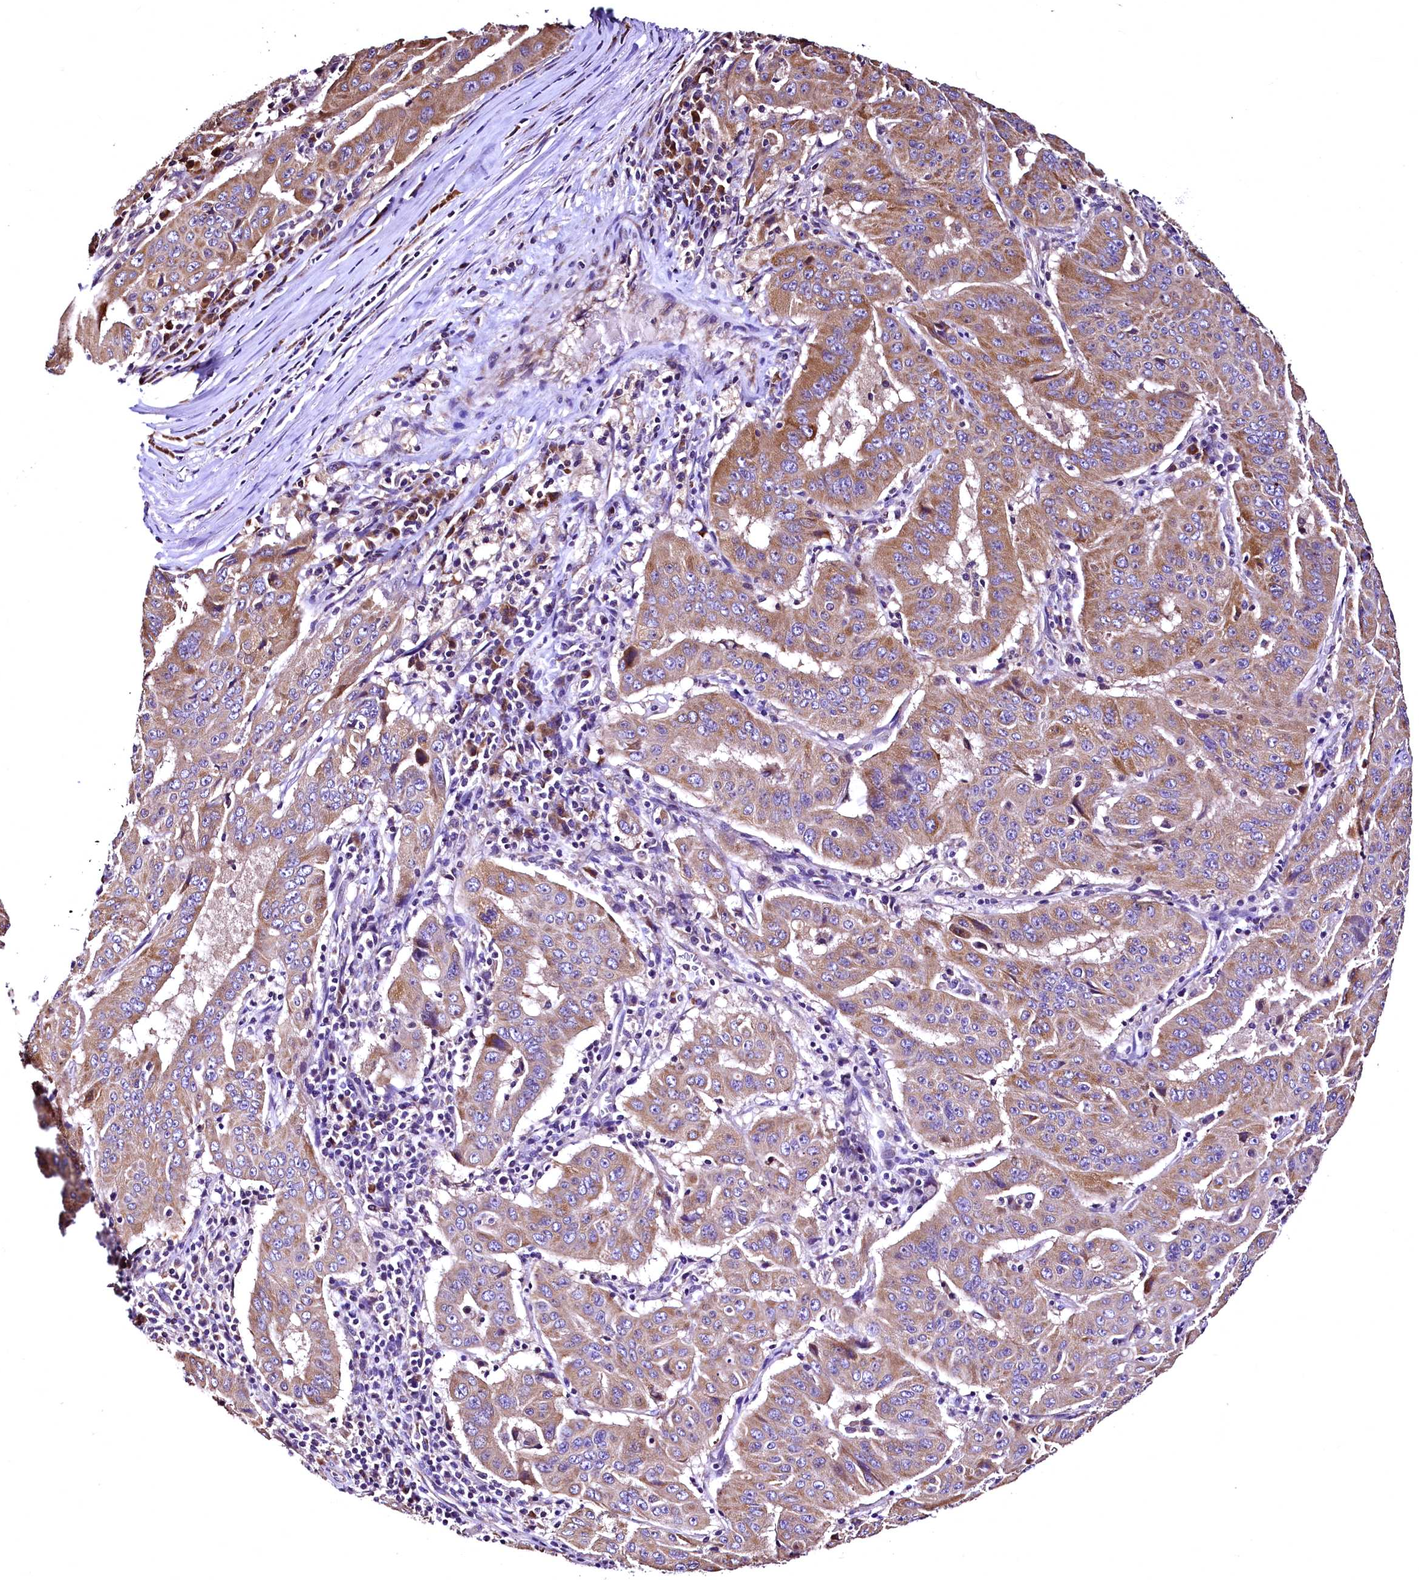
{"staining": {"intensity": "moderate", "quantity": ">75%", "location": "cytoplasmic/membranous"}, "tissue": "pancreatic cancer", "cell_type": "Tumor cells", "image_type": "cancer", "snomed": [{"axis": "morphology", "description": "Adenocarcinoma, NOS"}, {"axis": "topography", "description": "Pancreas"}], "caption": "Protein staining shows moderate cytoplasmic/membranous positivity in approximately >75% of tumor cells in pancreatic cancer.", "gene": "LRSAM1", "patient": {"sex": "male", "age": 63}}